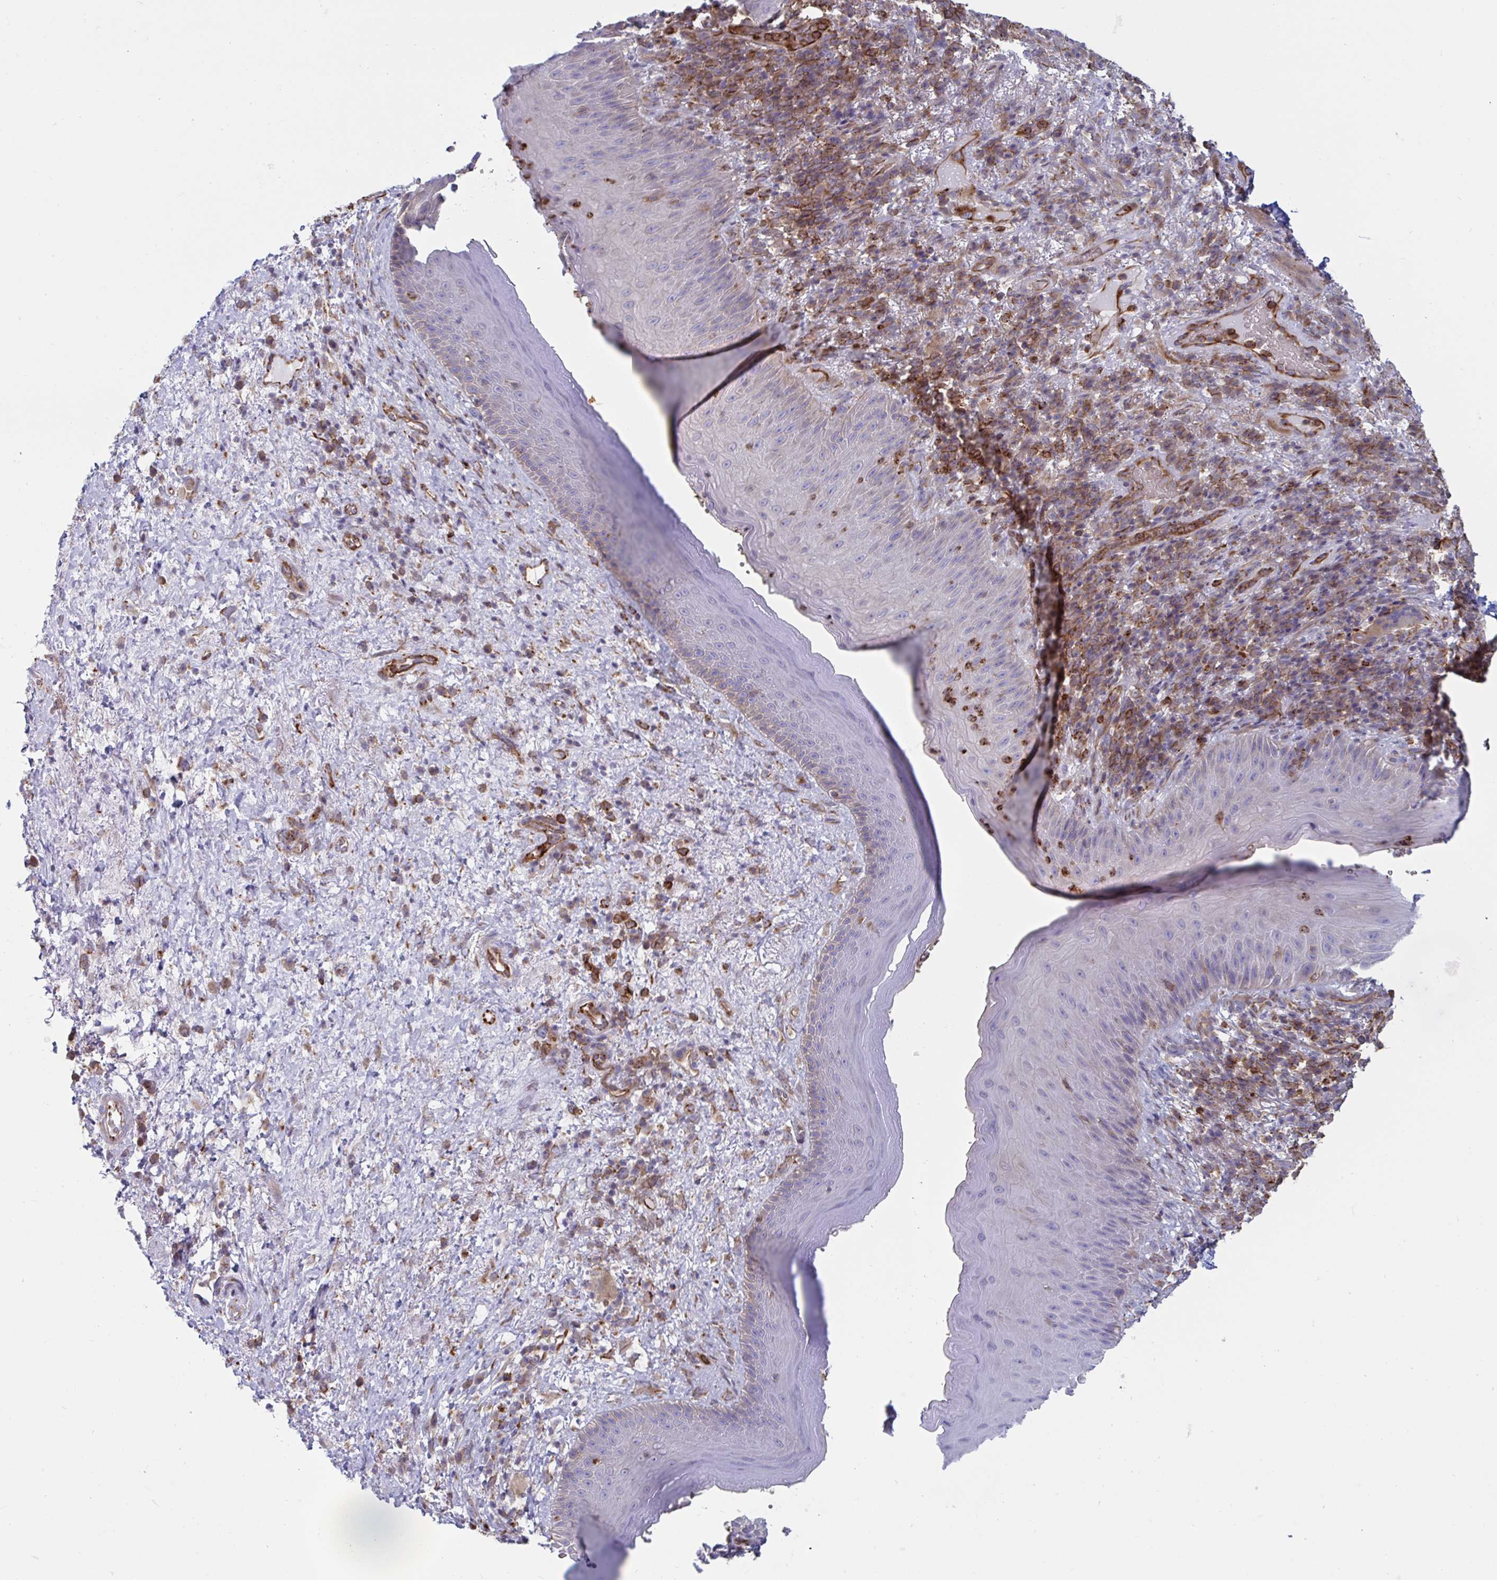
{"staining": {"intensity": "weak", "quantity": "<25%", "location": "cytoplasmic/membranous"}, "tissue": "skin", "cell_type": "Epidermal cells", "image_type": "normal", "snomed": [{"axis": "morphology", "description": "Normal tissue, NOS"}, {"axis": "topography", "description": "Anal"}], "caption": "This image is of benign skin stained with immunohistochemistry to label a protein in brown with the nuclei are counter-stained blue. There is no staining in epidermal cells. (DAB (3,3'-diaminobenzidine) IHC, high magnification).", "gene": "SLC9A6", "patient": {"sex": "male", "age": 78}}